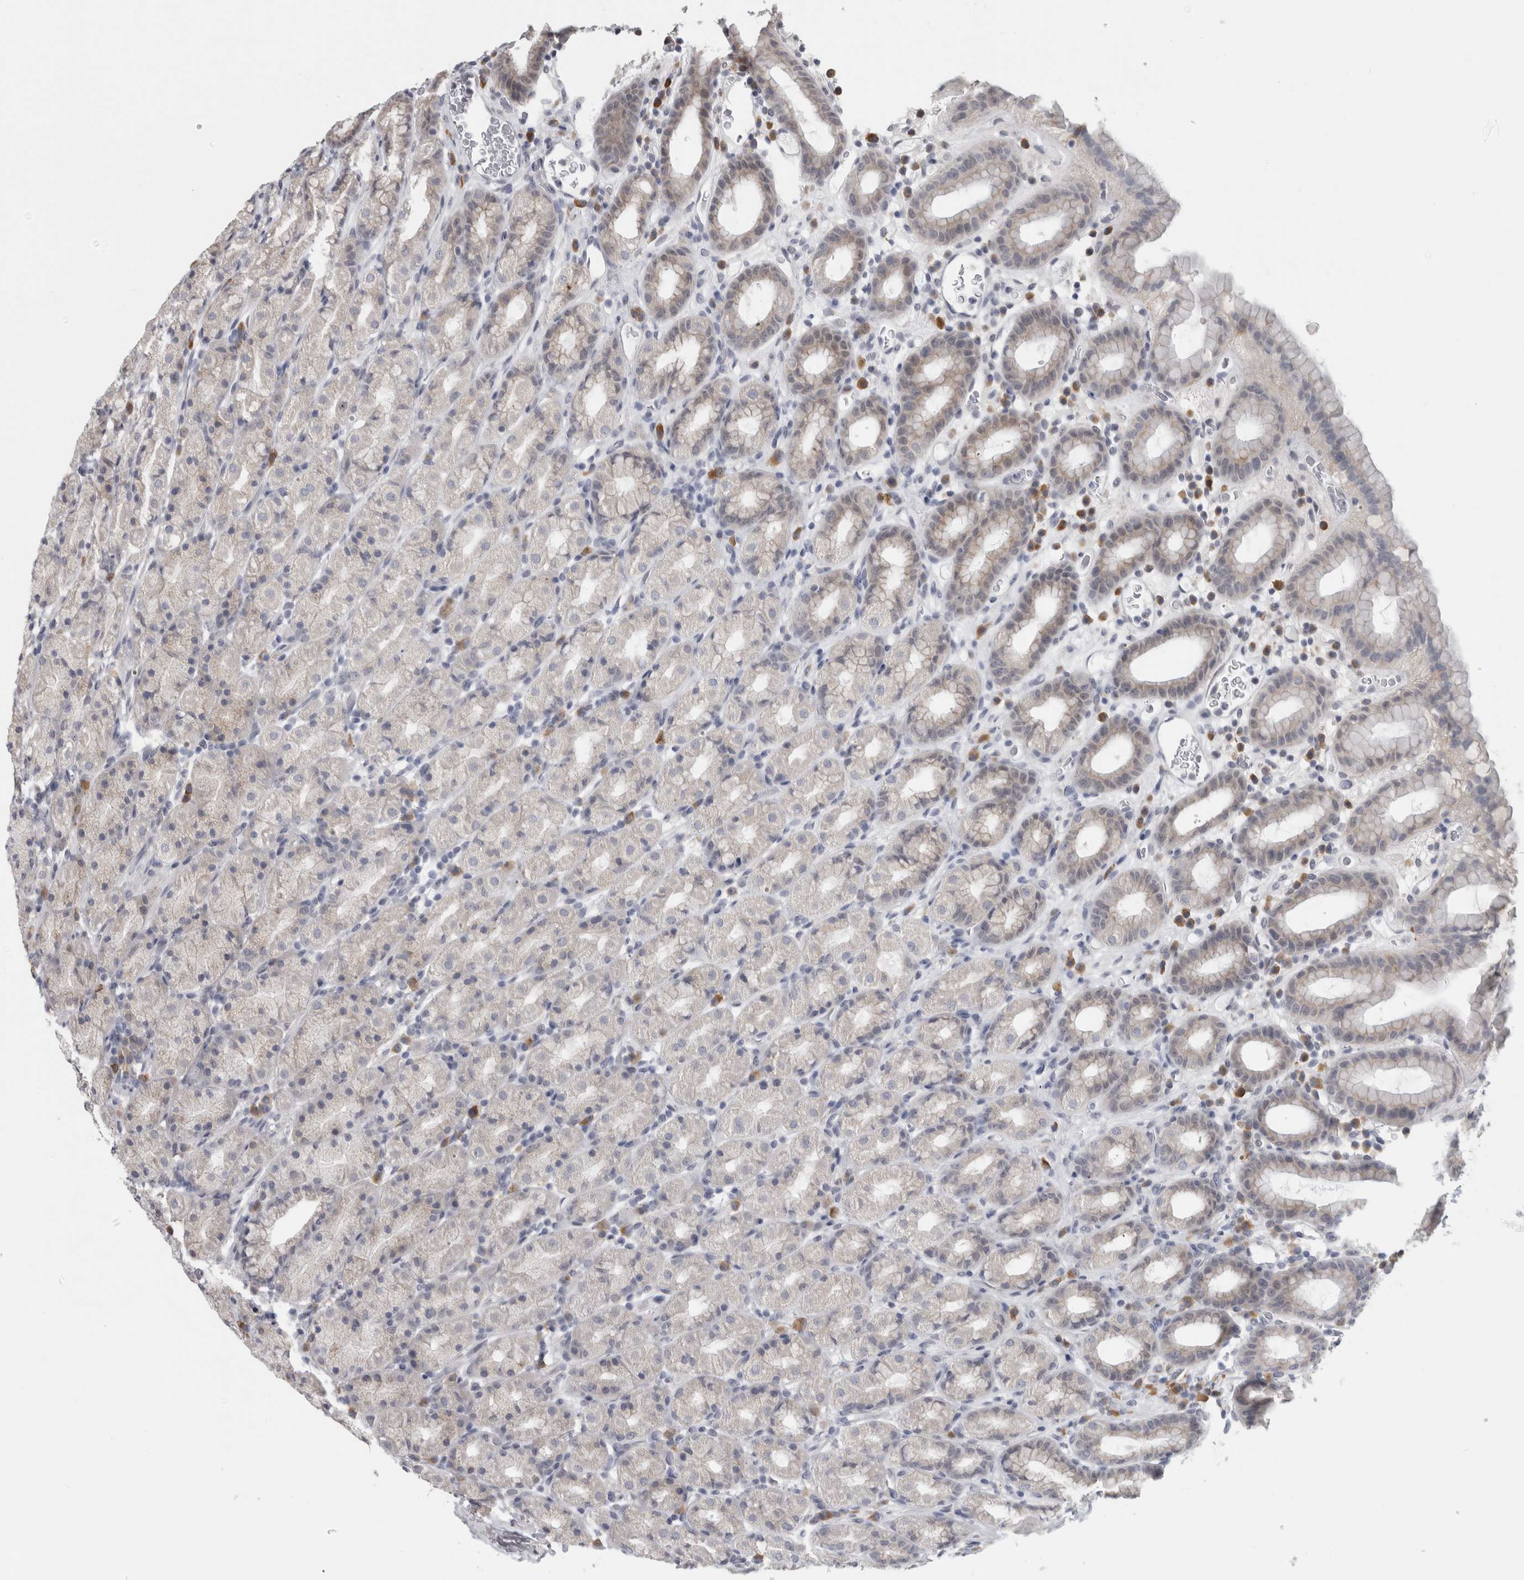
{"staining": {"intensity": "weak", "quantity": "<25%", "location": "cytoplasmic/membranous"}, "tissue": "stomach", "cell_type": "Glandular cells", "image_type": "normal", "snomed": [{"axis": "morphology", "description": "Normal tissue, NOS"}, {"axis": "topography", "description": "Stomach, upper"}], "caption": "Photomicrograph shows no protein expression in glandular cells of unremarkable stomach.", "gene": "TMEM242", "patient": {"sex": "male", "age": 68}}